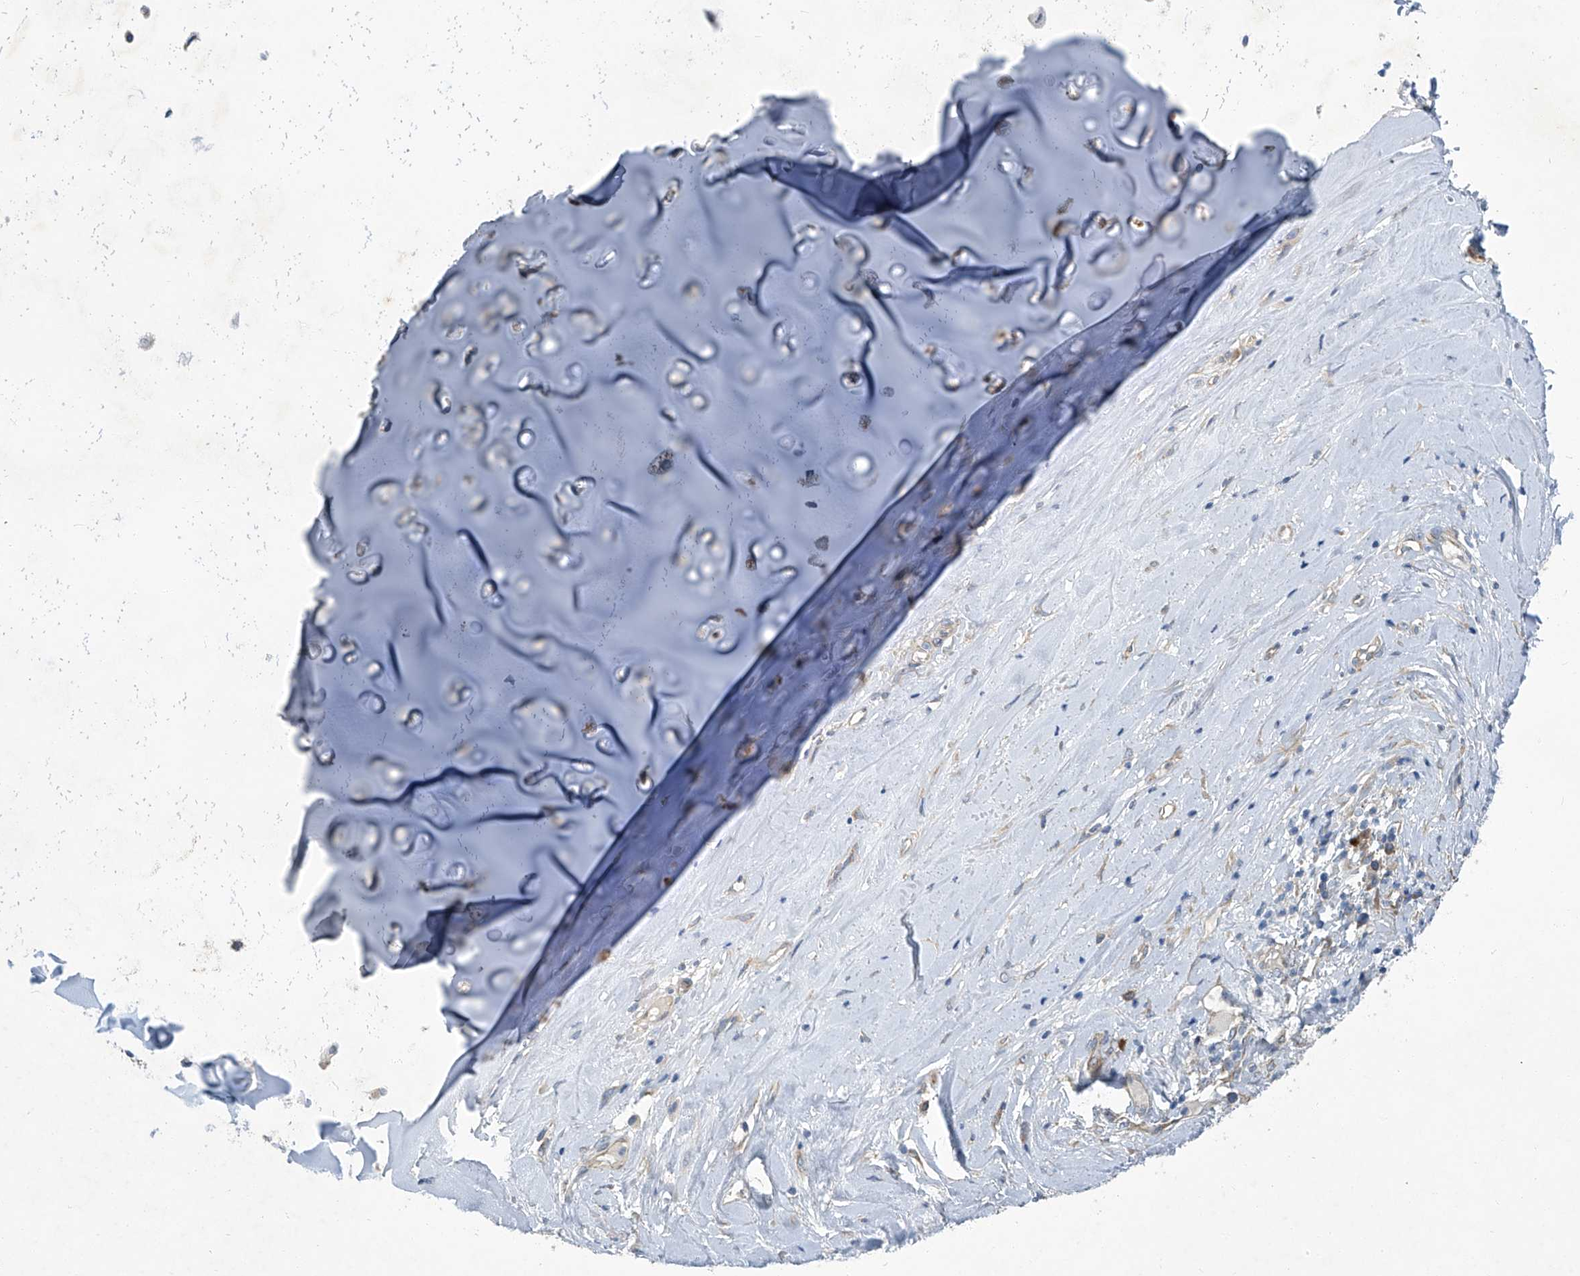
{"staining": {"intensity": "negative", "quantity": "none", "location": "none"}, "tissue": "adipose tissue", "cell_type": "Adipocytes", "image_type": "normal", "snomed": [{"axis": "morphology", "description": "Normal tissue, NOS"}, {"axis": "morphology", "description": "Basal cell carcinoma"}, {"axis": "topography", "description": "Cartilage tissue"}, {"axis": "topography", "description": "Nasopharynx"}, {"axis": "topography", "description": "Oral tissue"}], "caption": "Histopathology image shows no significant protein expression in adipocytes of unremarkable adipose tissue.", "gene": "SLC26A11", "patient": {"sex": "female", "age": 77}}